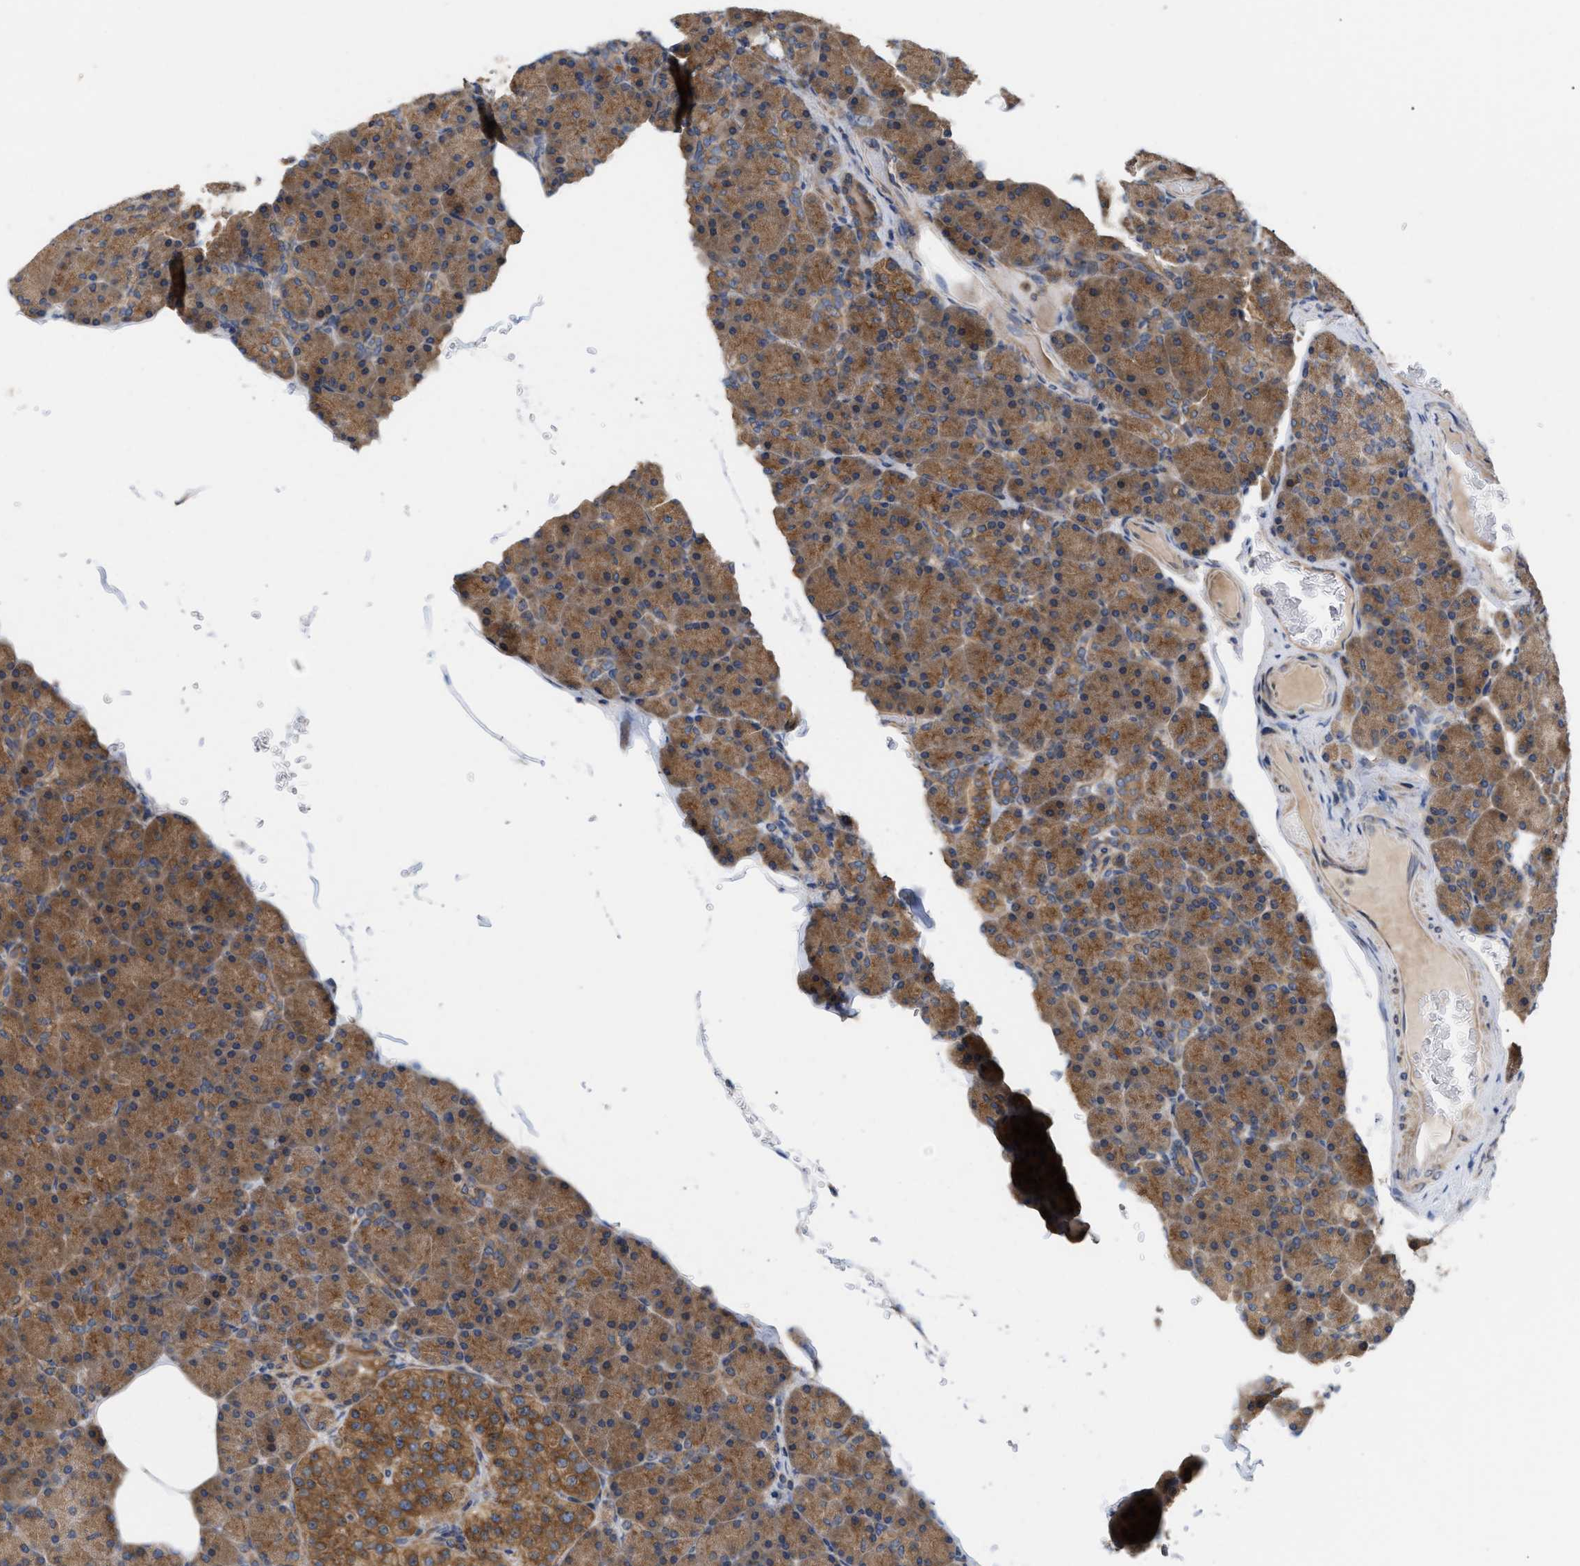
{"staining": {"intensity": "moderate", "quantity": ">75%", "location": "cytoplasmic/membranous"}, "tissue": "pancreas", "cell_type": "Exocrine glandular cells", "image_type": "normal", "snomed": [{"axis": "morphology", "description": "Normal tissue, NOS"}, {"axis": "topography", "description": "Pancreas"}], "caption": "The histopathology image displays staining of unremarkable pancreas, revealing moderate cytoplasmic/membranous protein expression (brown color) within exocrine glandular cells. (DAB (3,3'-diaminobenzidine) IHC, brown staining for protein, blue staining for nuclei).", "gene": "LAPTM4B", "patient": {"sex": "female", "age": 43}}